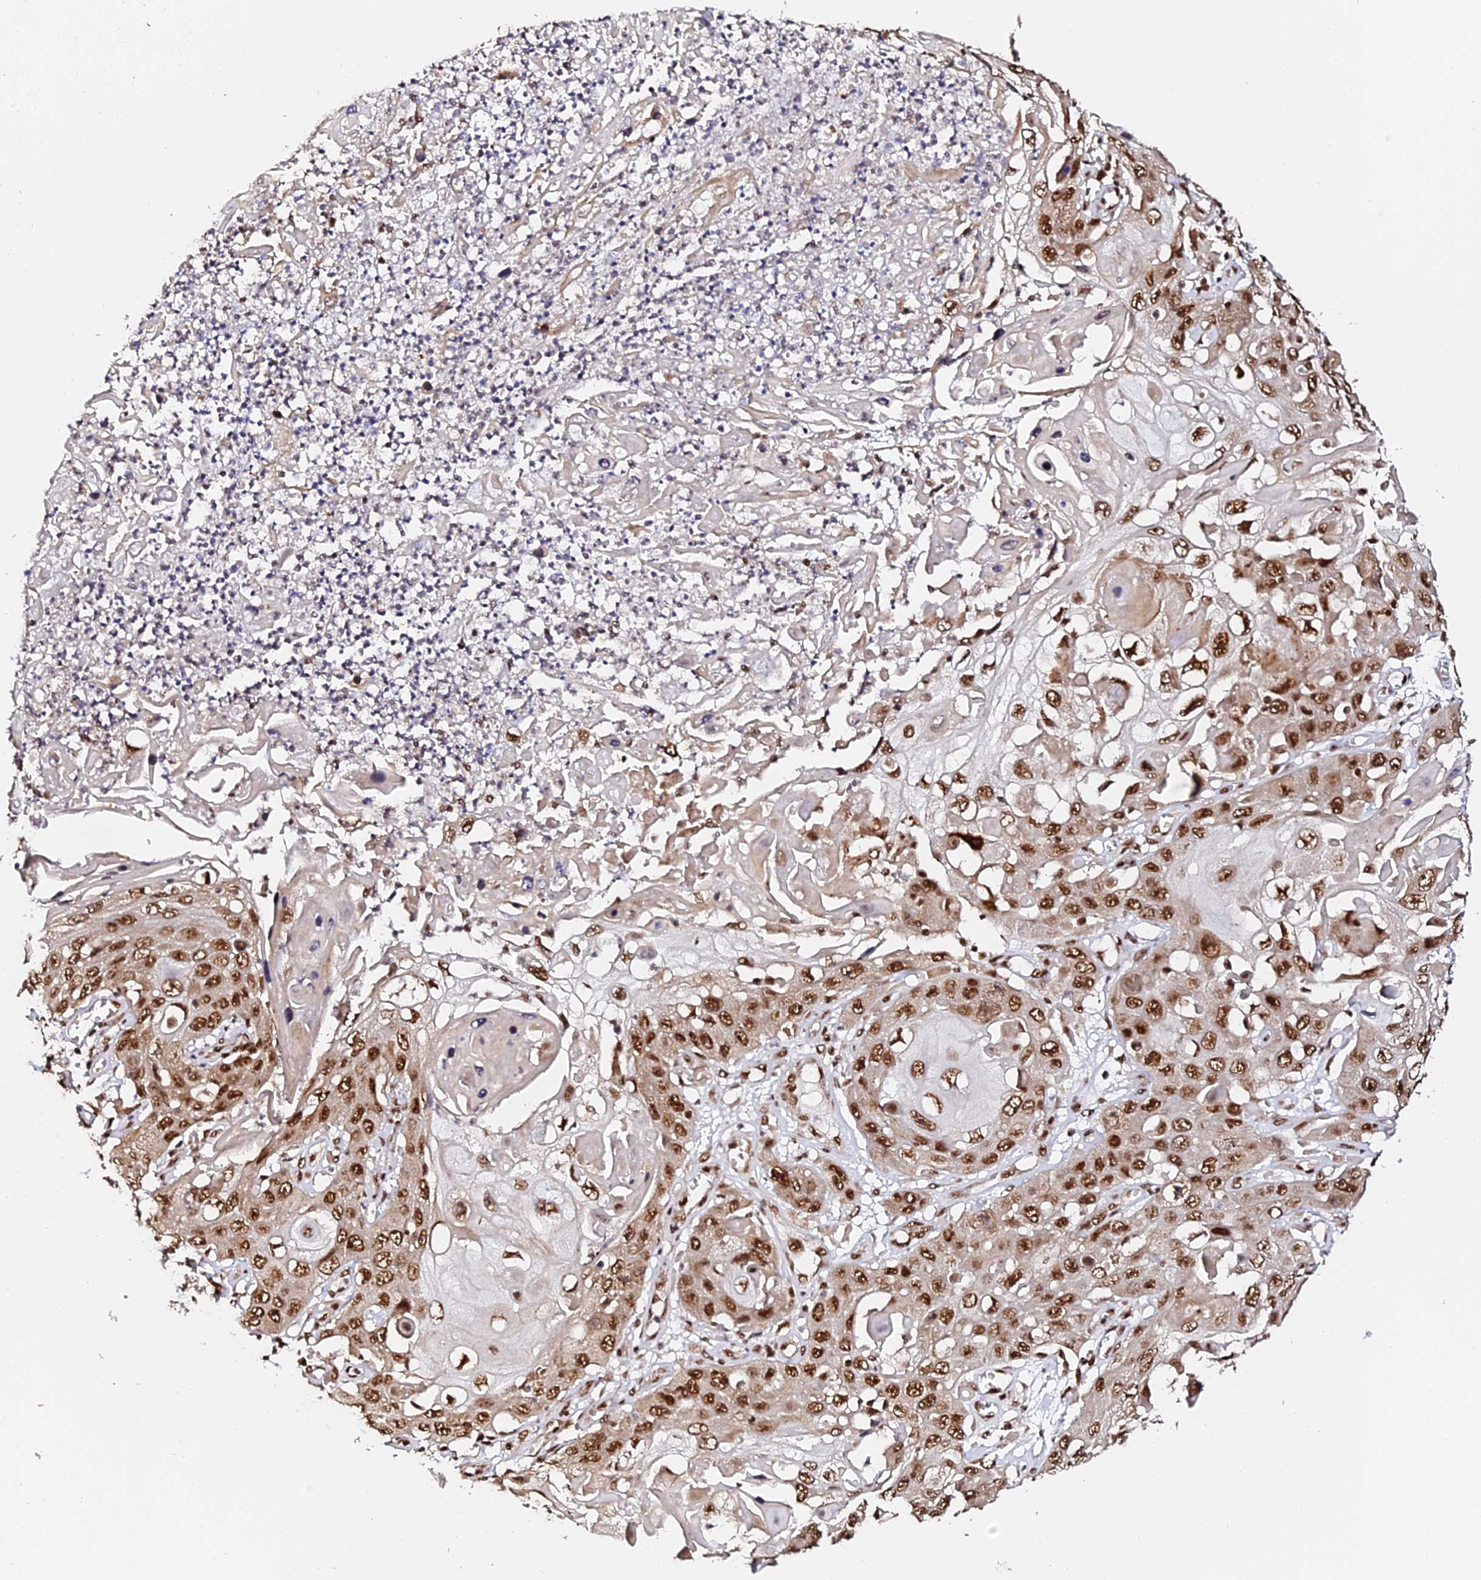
{"staining": {"intensity": "strong", "quantity": ">75%", "location": "nuclear"}, "tissue": "skin cancer", "cell_type": "Tumor cells", "image_type": "cancer", "snomed": [{"axis": "morphology", "description": "Squamous cell carcinoma, NOS"}, {"axis": "topography", "description": "Skin"}], "caption": "The immunohistochemical stain labels strong nuclear expression in tumor cells of skin squamous cell carcinoma tissue. (IHC, brightfield microscopy, high magnification).", "gene": "MCRS1", "patient": {"sex": "male", "age": 55}}